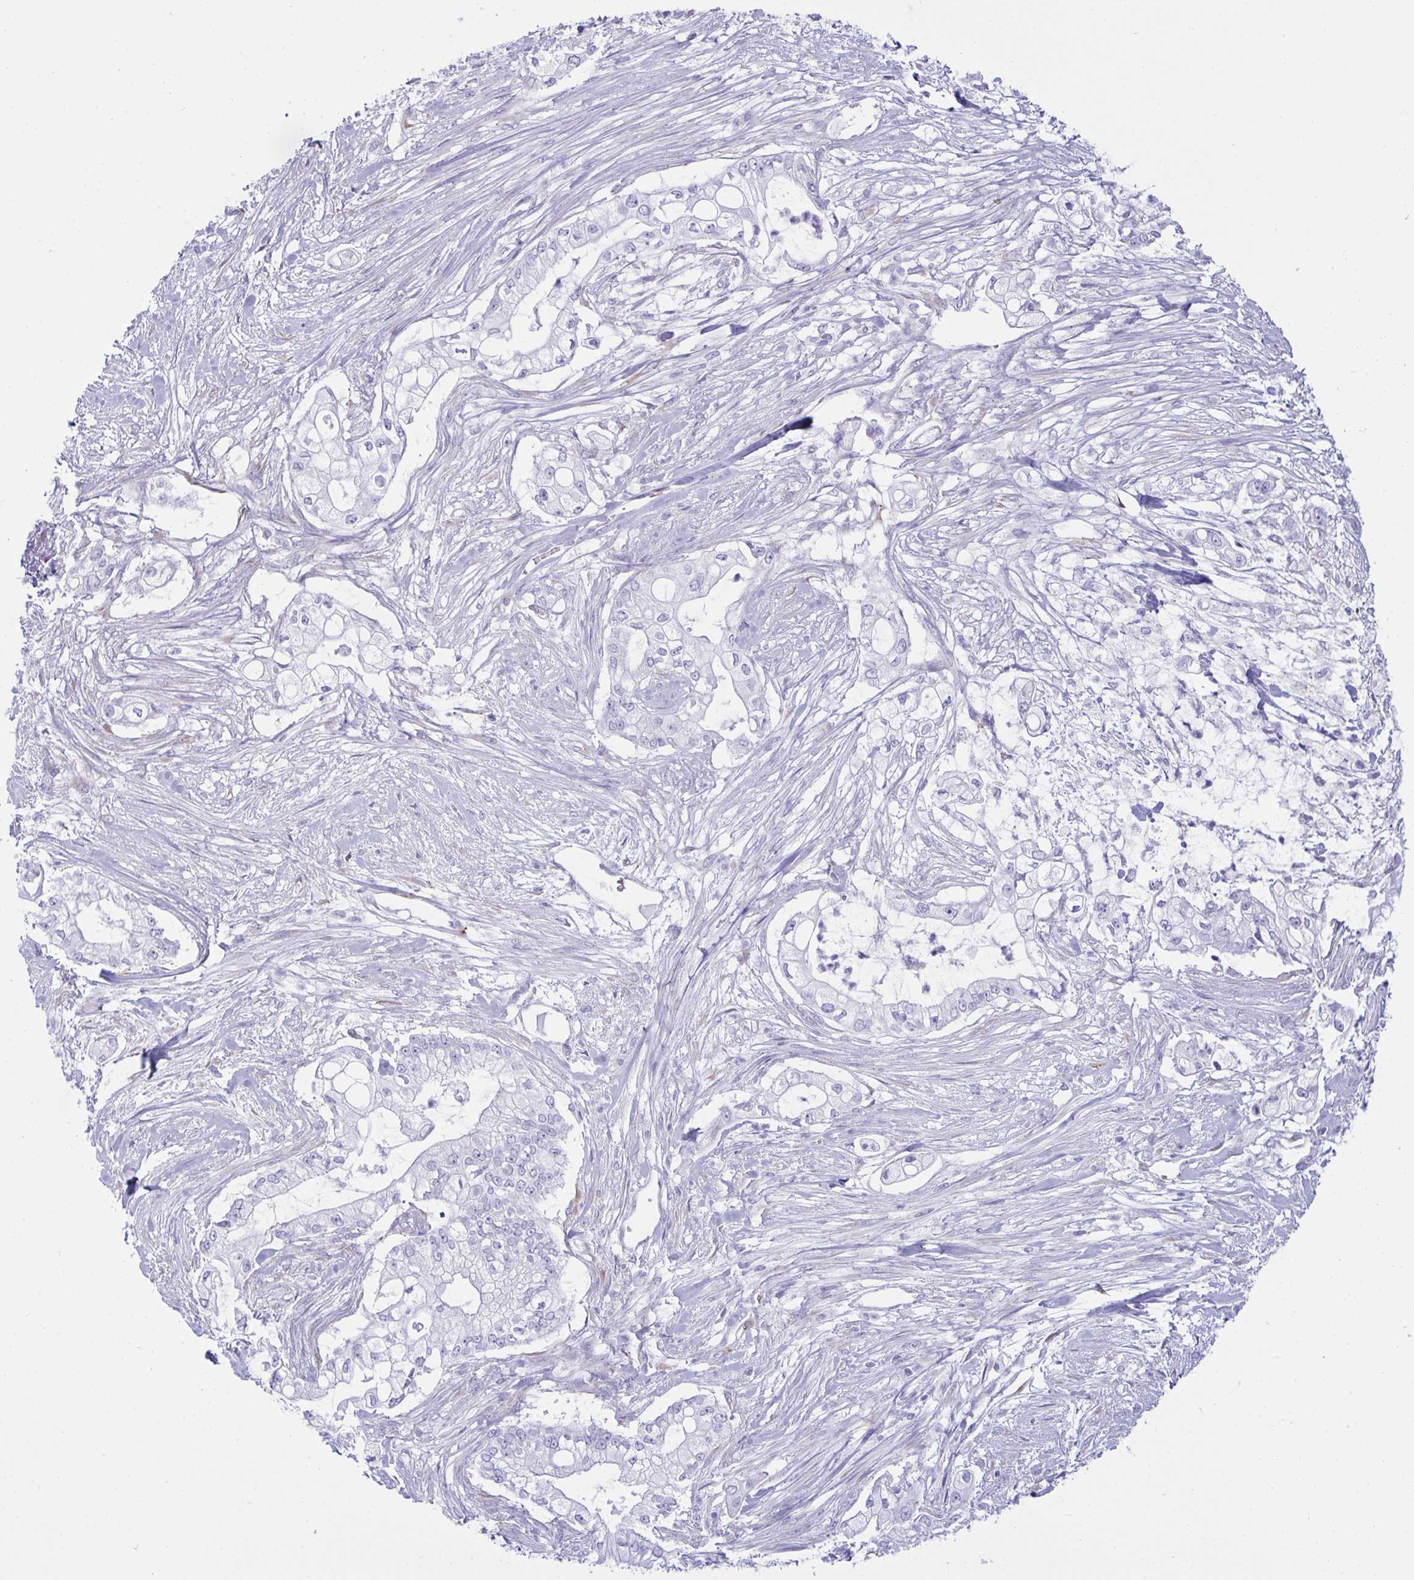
{"staining": {"intensity": "negative", "quantity": "none", "location": "none"}, "tissue": "pancreatic cancer", "cell_type": "Tumor cells", "image_type": "cancer", "snomed": [{"axis": "morphology", "description": "Adenocarcinoma, NOS"}, {"axis": "topography", "description": "Pancreas"}], "caption": "Immunohistochemistry (IHC) photomicrograph of pancreatic cancer (adenocarcinoma) stained for a protein (brown), which demonstrates no expression in tumor cells.", "gene": "BBS1", "patient": {"sex": "female", "age": 69}}